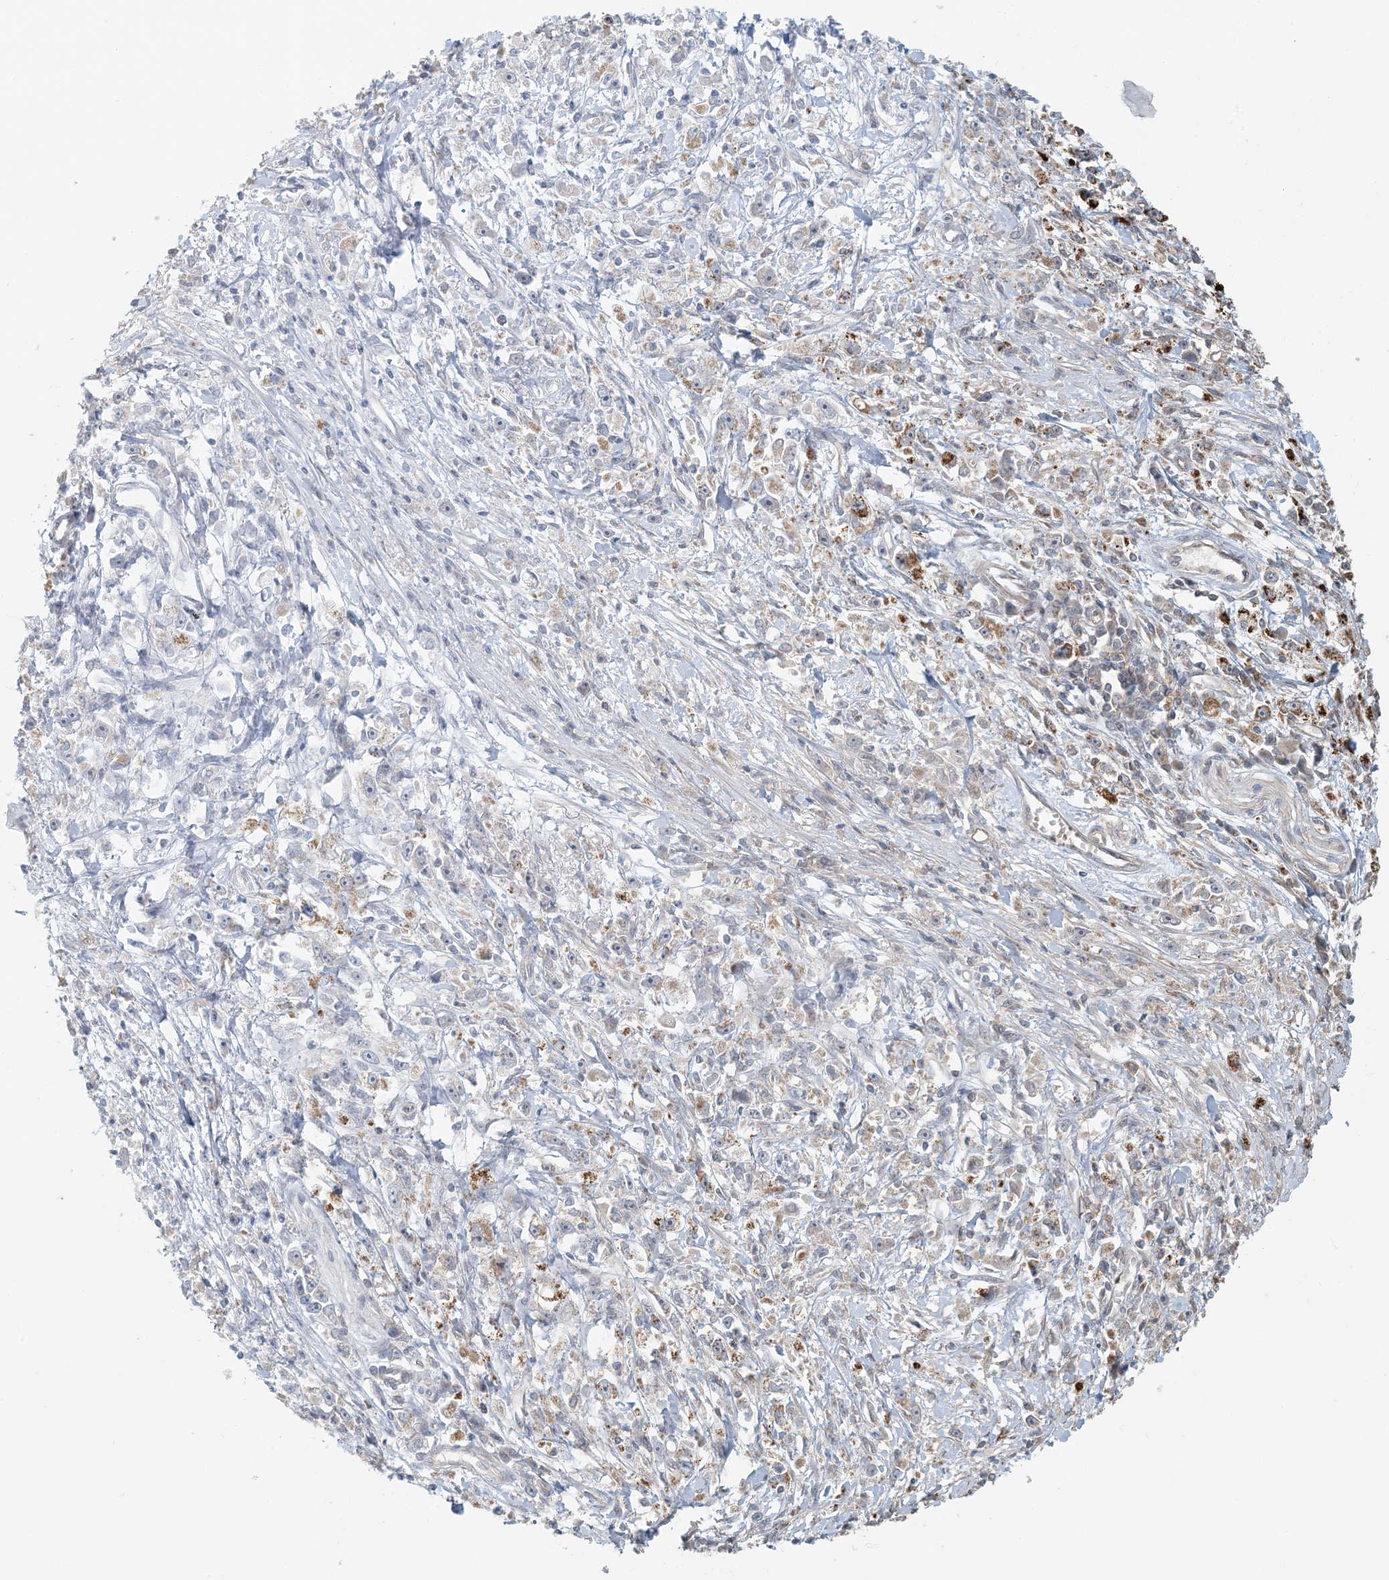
{"staining": {"intensity": "moderate", "quantity": "<25%", "location": "cytoplasmic/membranous"}, "tissue": "stomach cancer", "cell_type": "Tumor cells", "image_type": "cancer", "snomed": [{"axis": "morphology", "description": "Adenocarcinoma, NOS"}, {"axis": "topography", "description": "Stomach"}], "caption": "The micrograph exhibits a brown stain indicating the presence of a protein in the cytoplasmic/membranous of tumor cells in stomach cancer (adenocarcinoma).", "gene": "OBI1", "patient": {"sex": "female", "age": 59}}